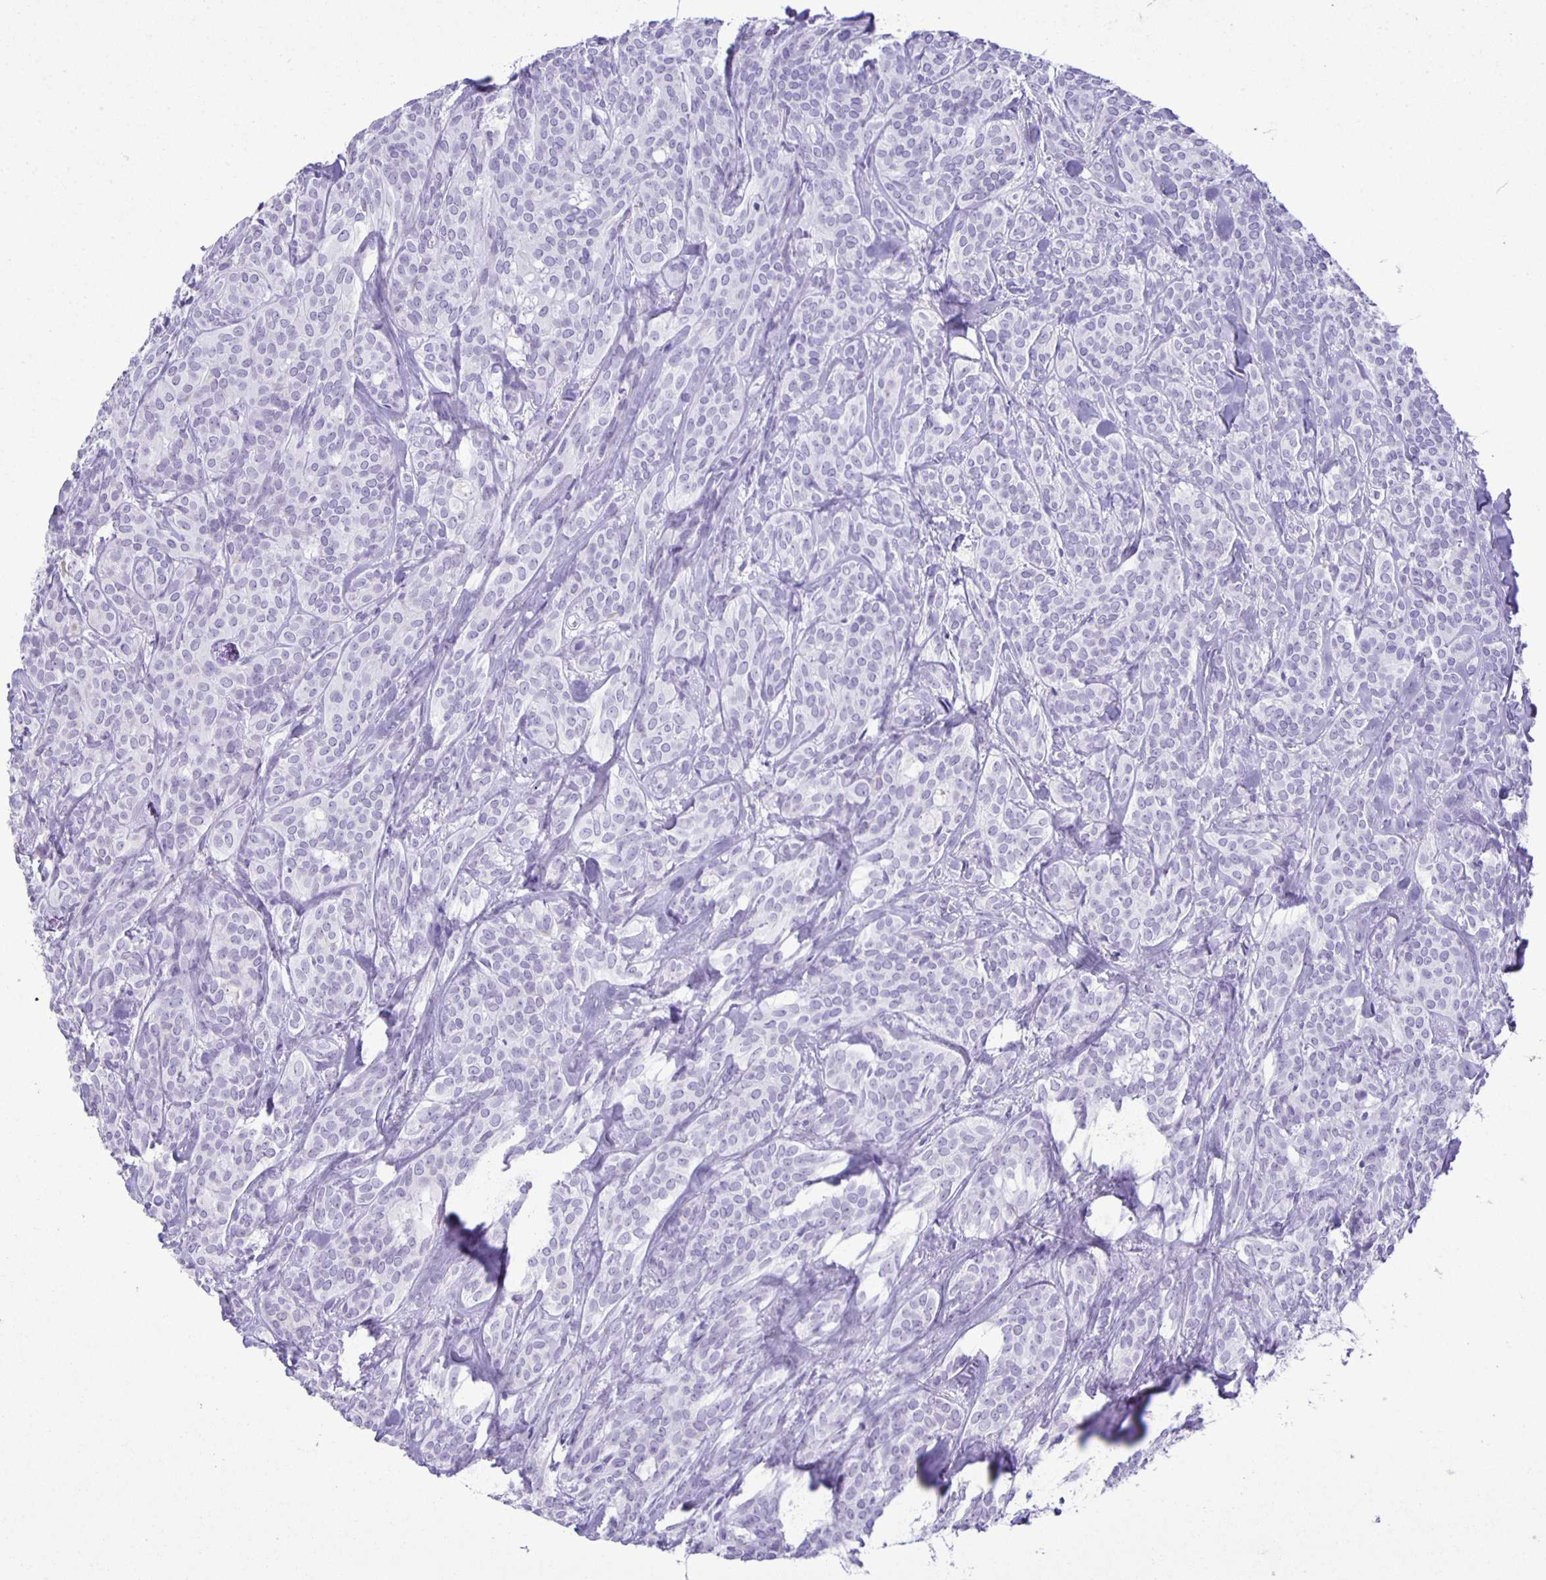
{"staining": {"intensity": "negative", "quantity": "none", "location": "none"}, "tissue": "head and neck cancer", "cell_type": "Tumor cells", "image_type": "cancer", "snomed": [{"axis": "morphology", "description": "Adenocarcinoma, NOS"}, {"axis": "topography", "description": "Head-Neck"}], "caption": "Tumor cells show no significant protein positivity in head and neck adenocarcinoma.", "gene": "EZHIP", "patient": {"sex": "female", "age": 57}}